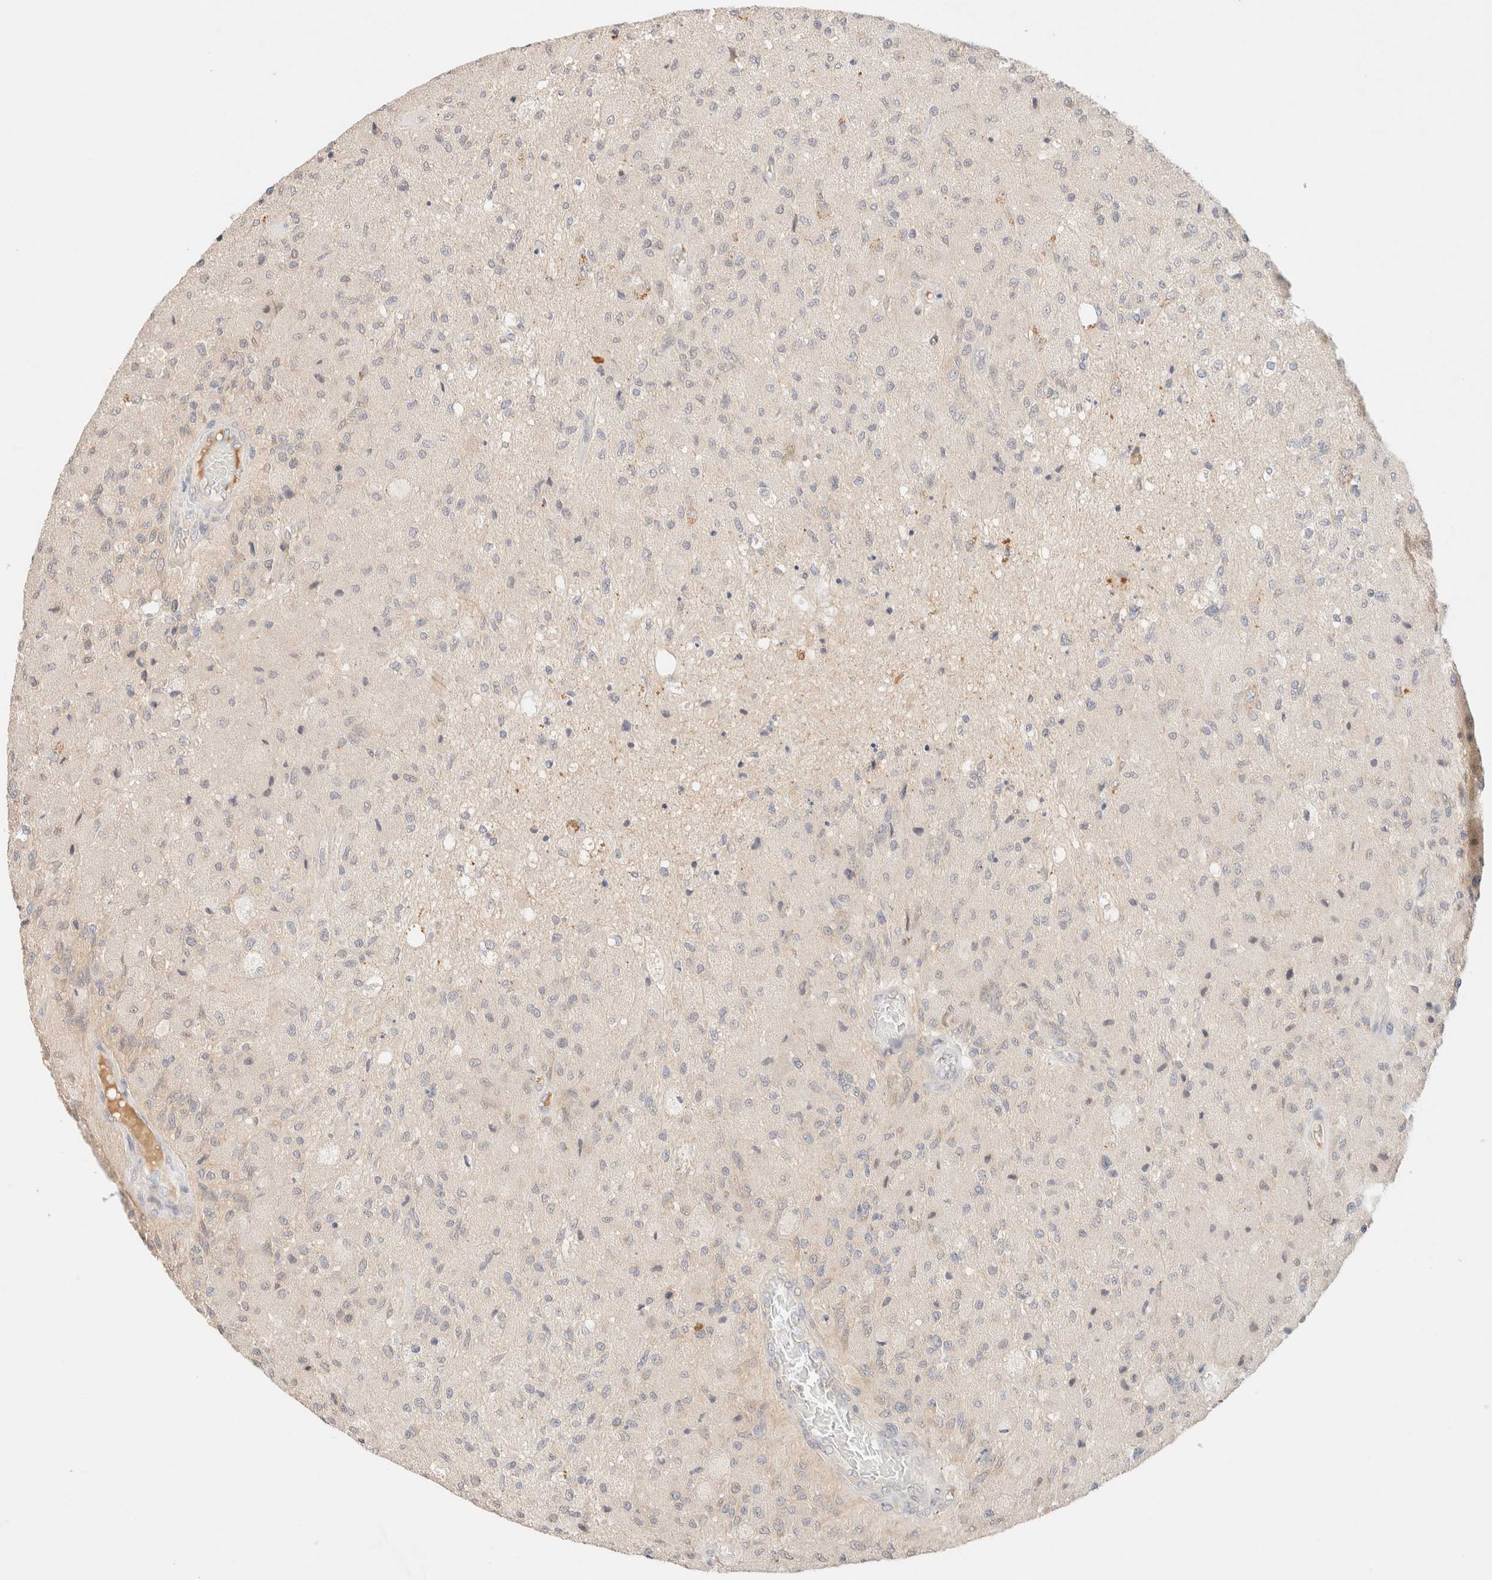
{"staining": {"intensity": "weak", "quantity": "<25%", "location": "cytoplasmic/membranous"}, "tissue": "glioma", "cell_type": "Tumor cells", "image_type": "cancer", "snomed": [{"axis": "morphology", "description": "Normal tissue, NOS"}, {"axis": "morphology", "description": "Glioma, malignant, High grade"}, {"axis": "topography", "description": "Cerebral cortex"}], "caption": "Tumor cells show no significant positivity in malignant glioma (high-grade).", "gene": "SARM1", "patient": {"sex": "male", "age": 77}}